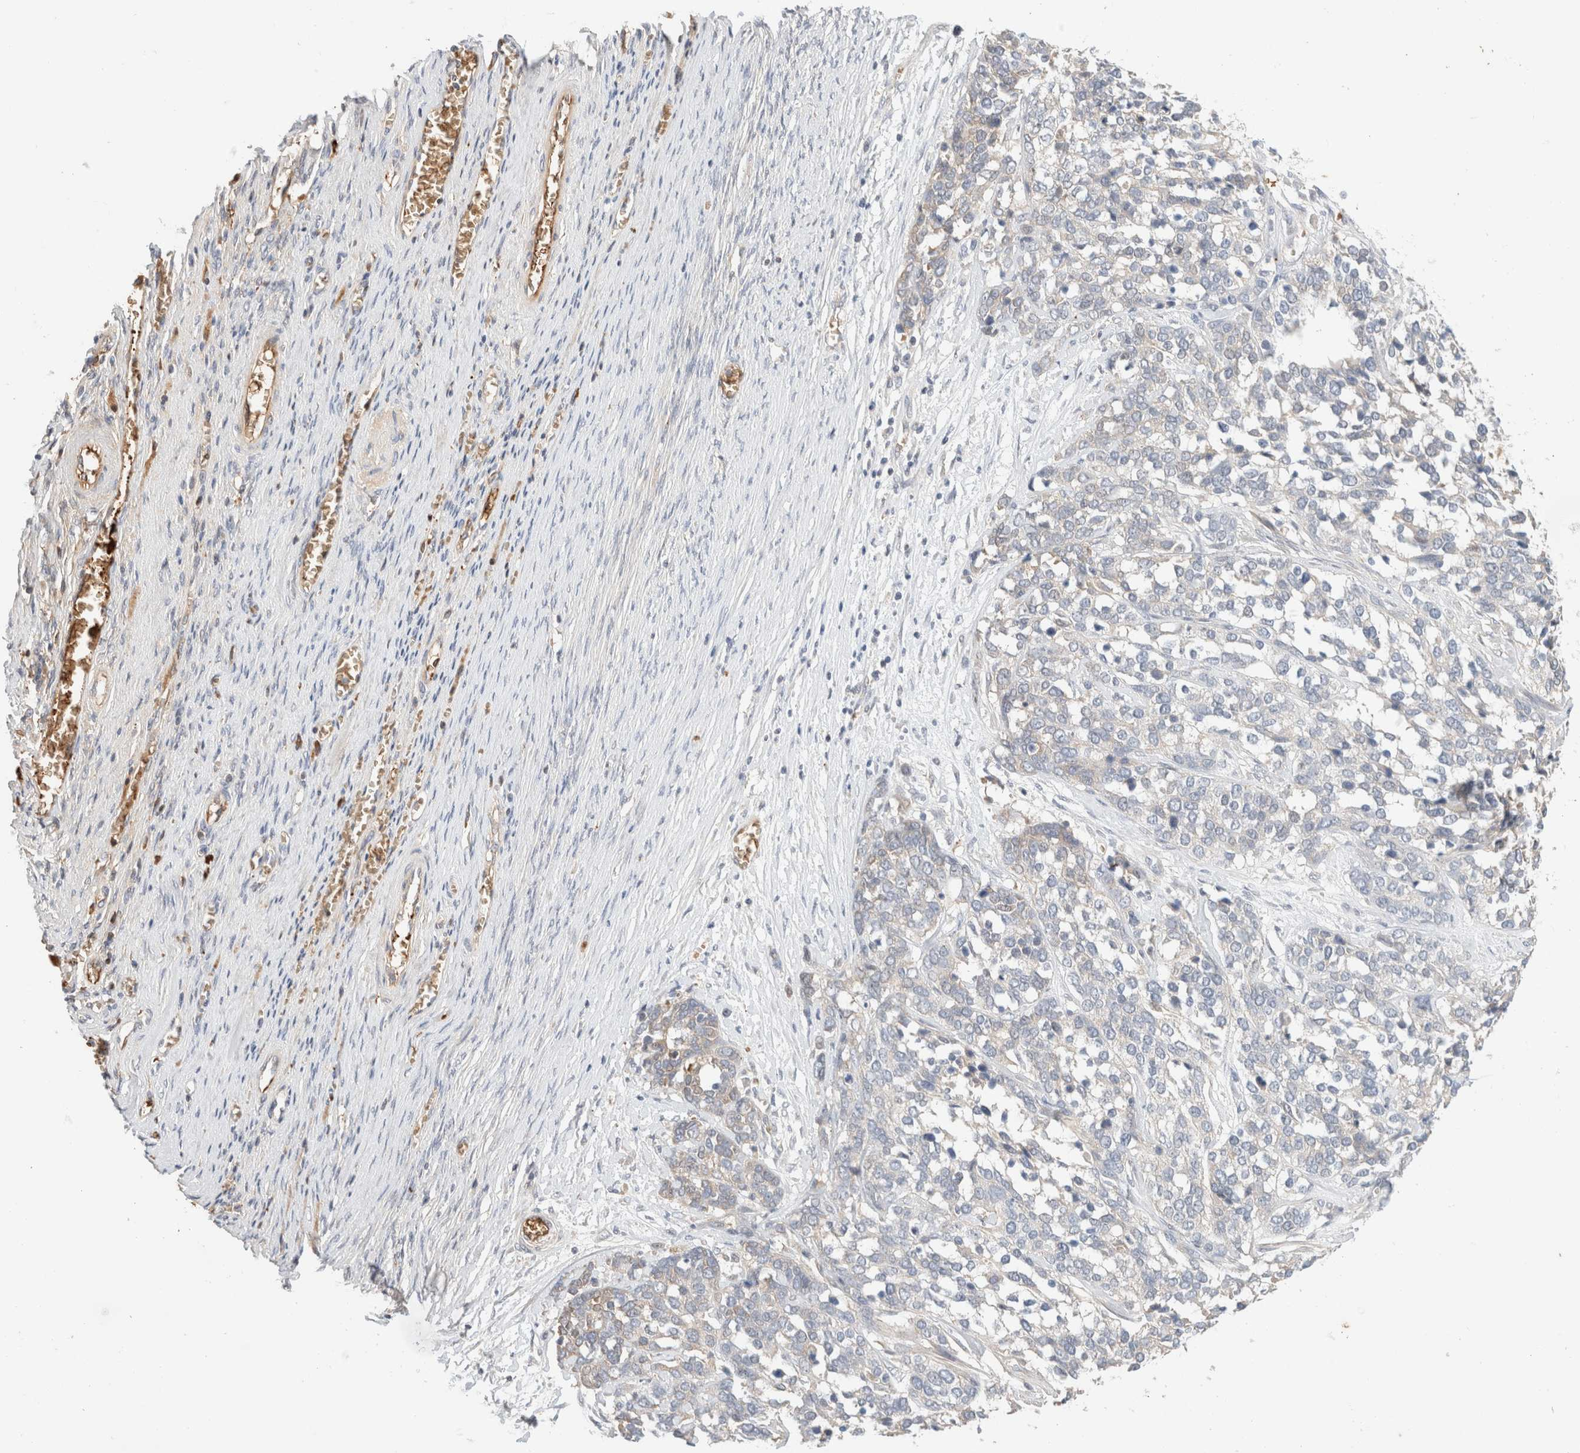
{"staining": {"intensity": "weak", "quantity": "<25%", "location": "cytoplasmic/membranous"}, "tissue": "ovarian cancer", "cell_type": "Tumor cells", "image_type": "cancer", "snomed": [{"axis": "morphology", "description": "Cystadenocarcinoma, serous, NOS"}, {"axis": "topography", "description": "Ovary"}], "caption": "Tumor cells are negative for protein expression in human serous cystadenocarcinoma (ovarian). Brightfield microscopy of immunohistochemistry (IHC) stained with DAB (3,3'-diaminobenzidine) (brown) and hematoxylin (blue), captured at high magnification.", "gene": "MST1", "patient": {"sex": "female", "age": 44}}